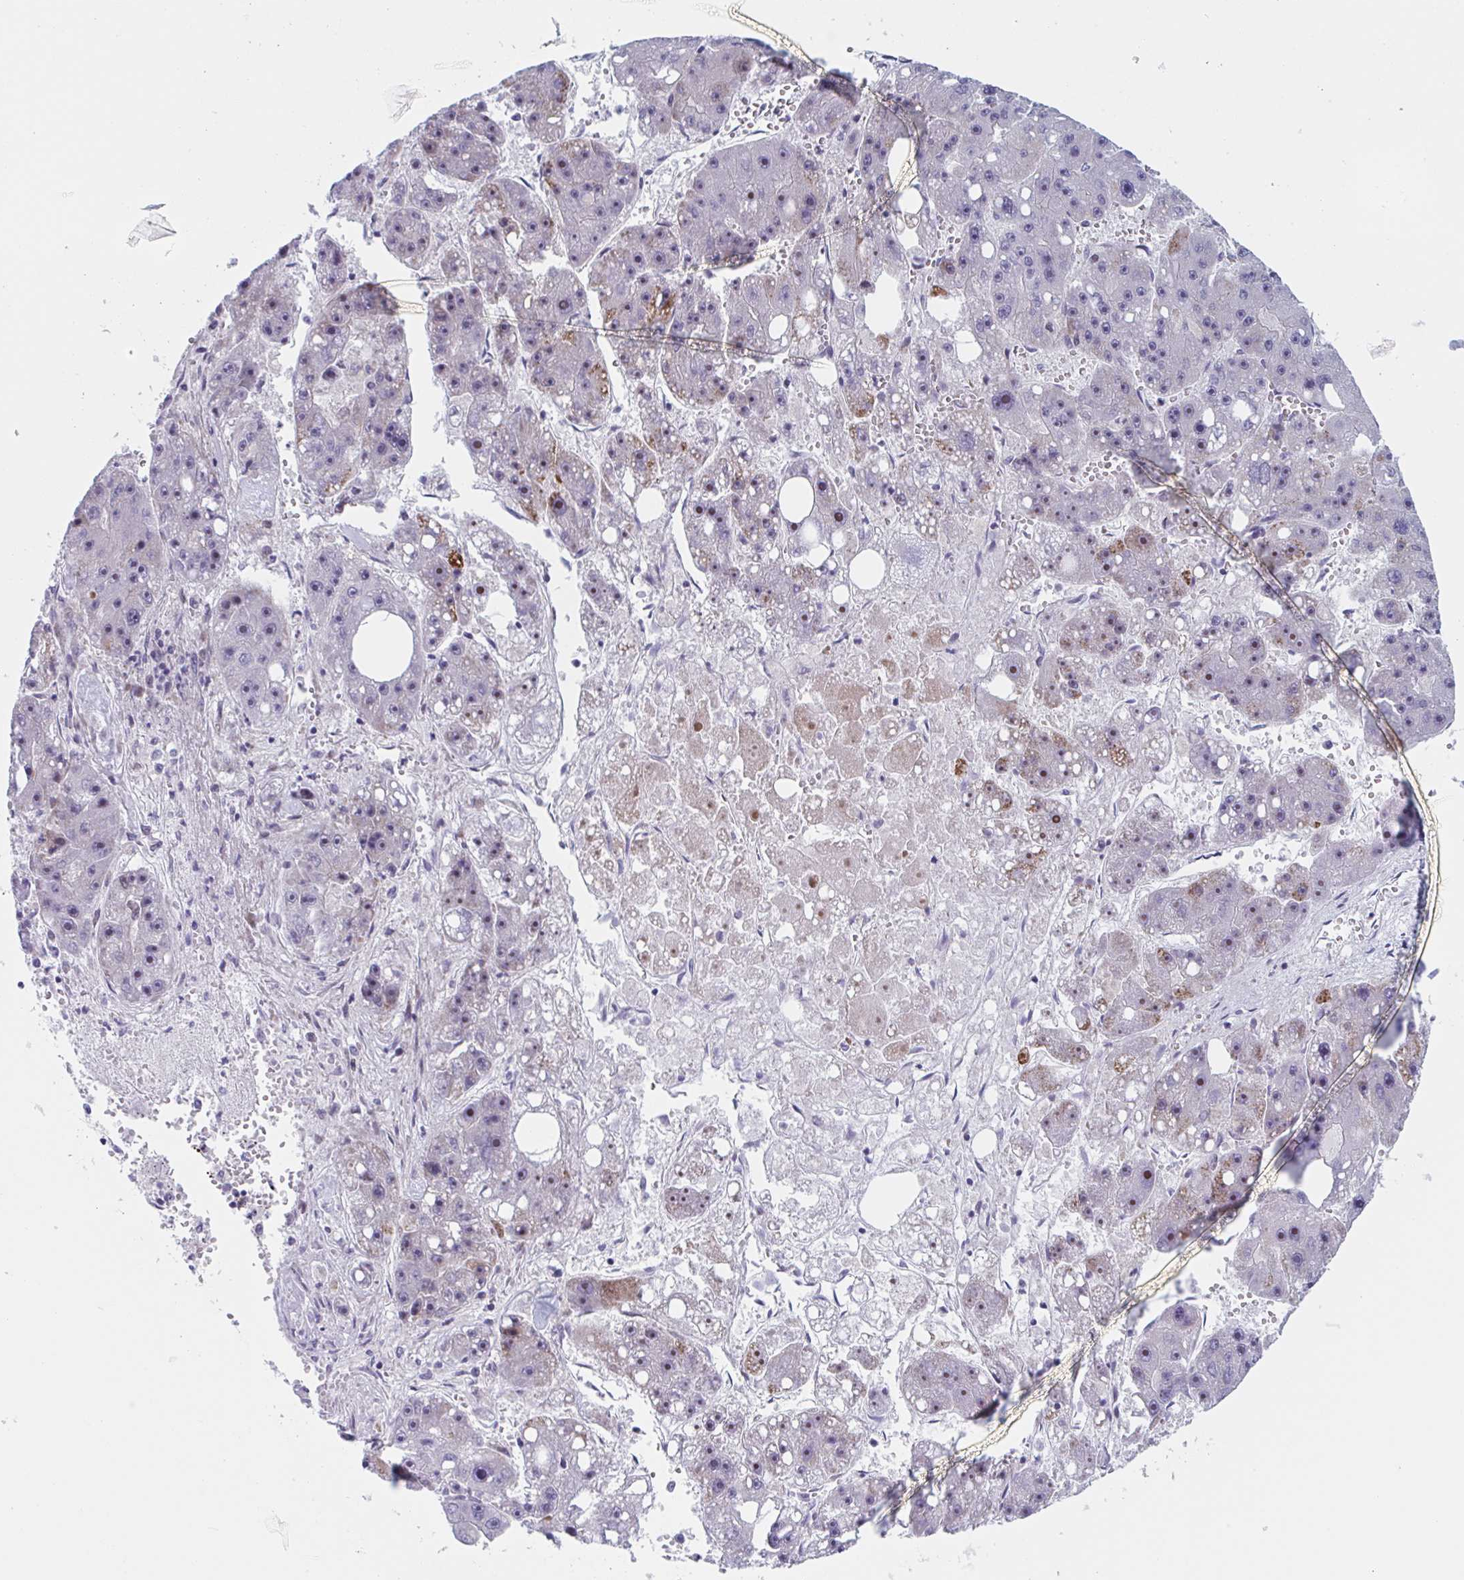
{"staining": {"intensity": "weak", "quantity": "<25%", "location": "cytoplasmic/membranous"}, "tissue": "liver cancer", "cell_type": "Tumor cells", "image_type": "cancer", "snomed": [{"axis": "morphology", "description": "Carcinoma, Hepatocellular, NOS"}, {"axis": "topography", "description": "Liver"}], "caption": "DAB (3,3'-diaminobenzidine) immunohistochemical staining of human liver cancer shows no significant positivity in tumor cells. (DAB immunohistochemistry (IHC), high magnification).", "gene": "DUXA", "patient": {"sex": "female", "age": 61}}